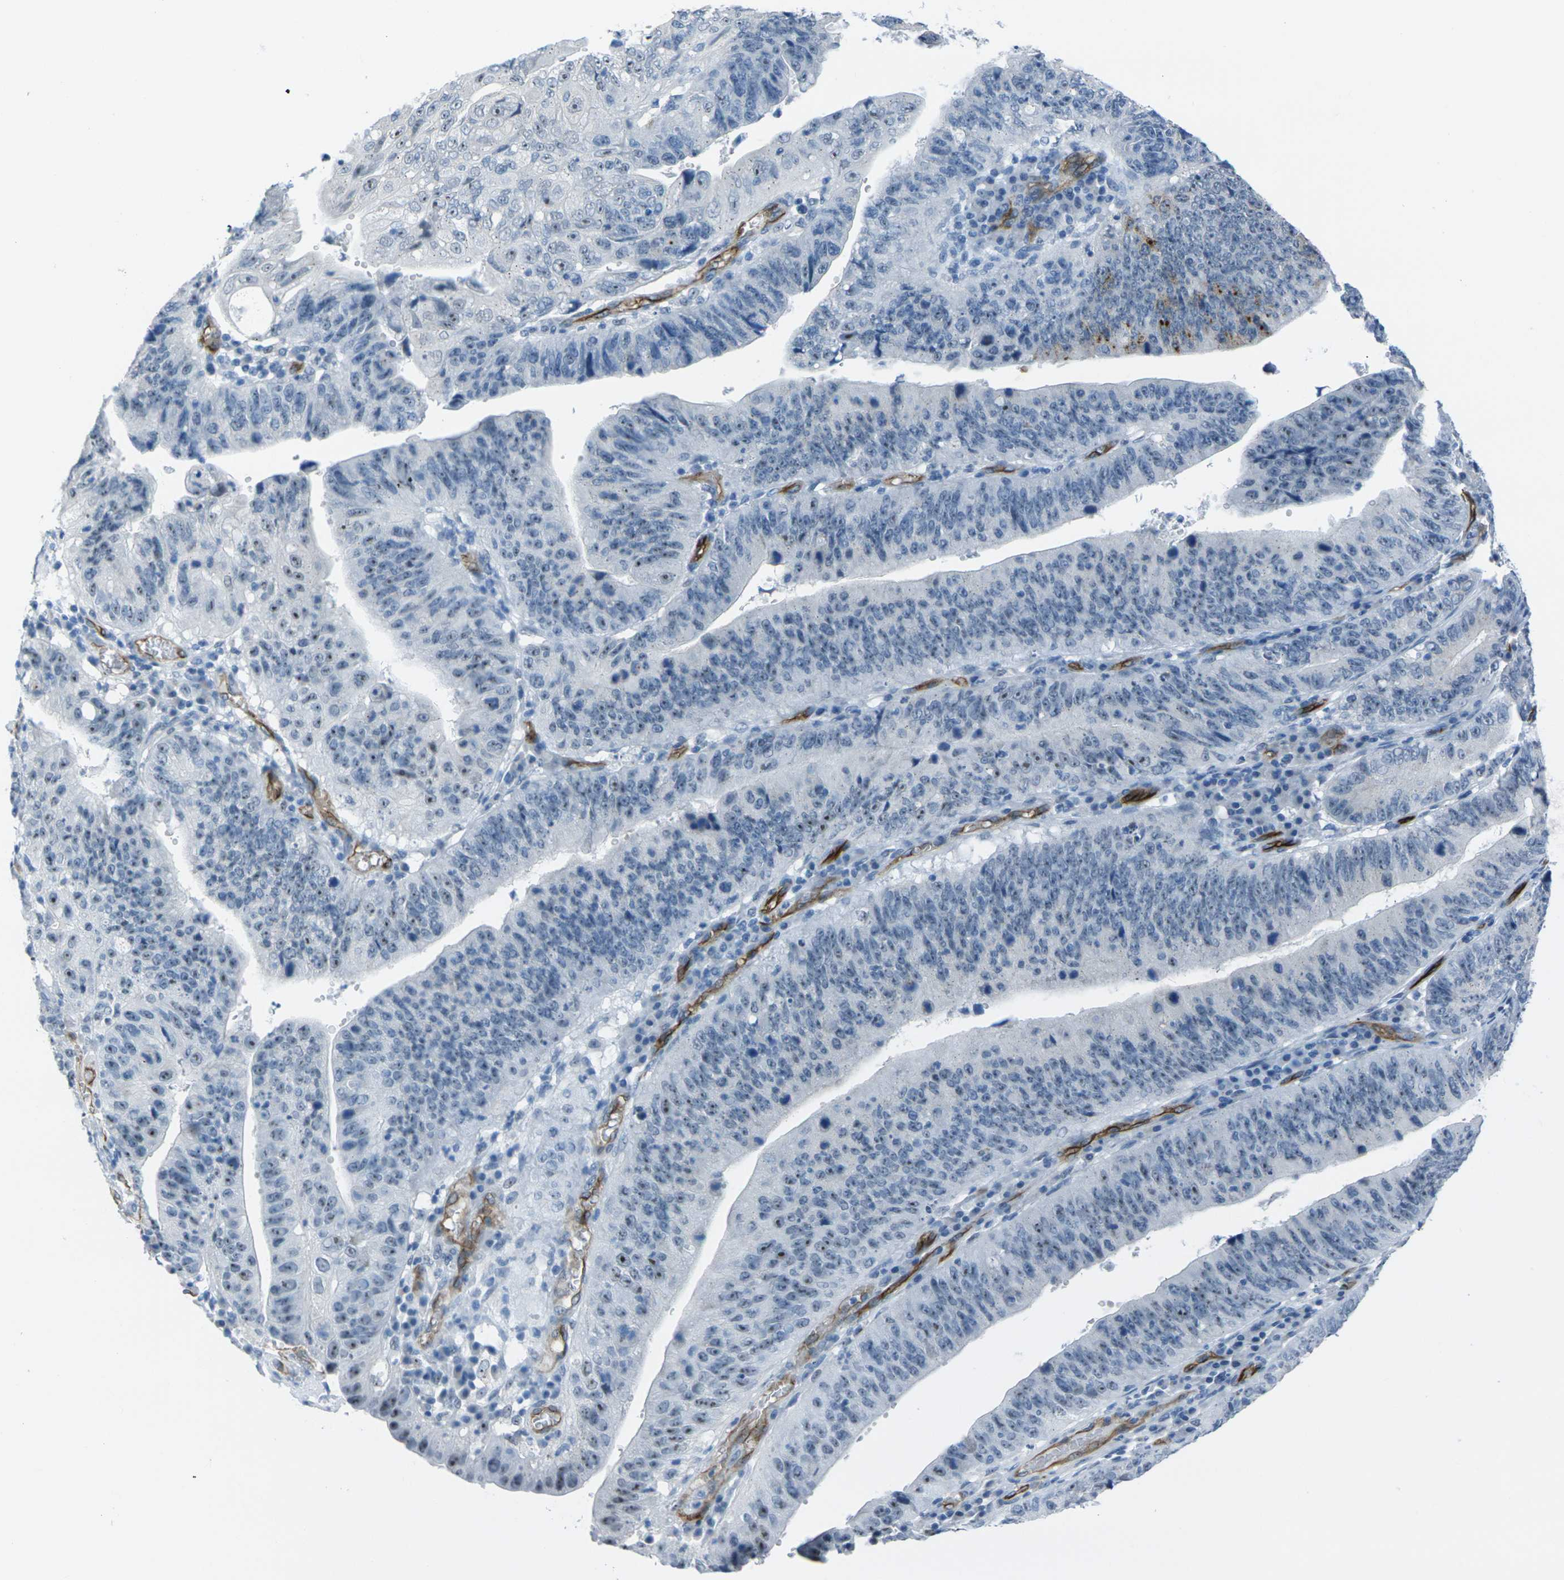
{"staining": {"intensity": "negative", "quantity": "none", "location": "none"}, "tissue": "stomach cancer", "cell_type": "Tumor cells", "image_type": "cancer", "snomed": [{"axis": "morphology", "description": "Adenocarcinoma, NOS"}, {"axis": "topography", "description": "Stomach"}], "caption": "Human stomach cancer (adenocarcinoma) stained for a protein using IHC displays no expression in tumor cells.", "gene": "HSPA12B", "patient": {"sex": "male", "age": 59}}